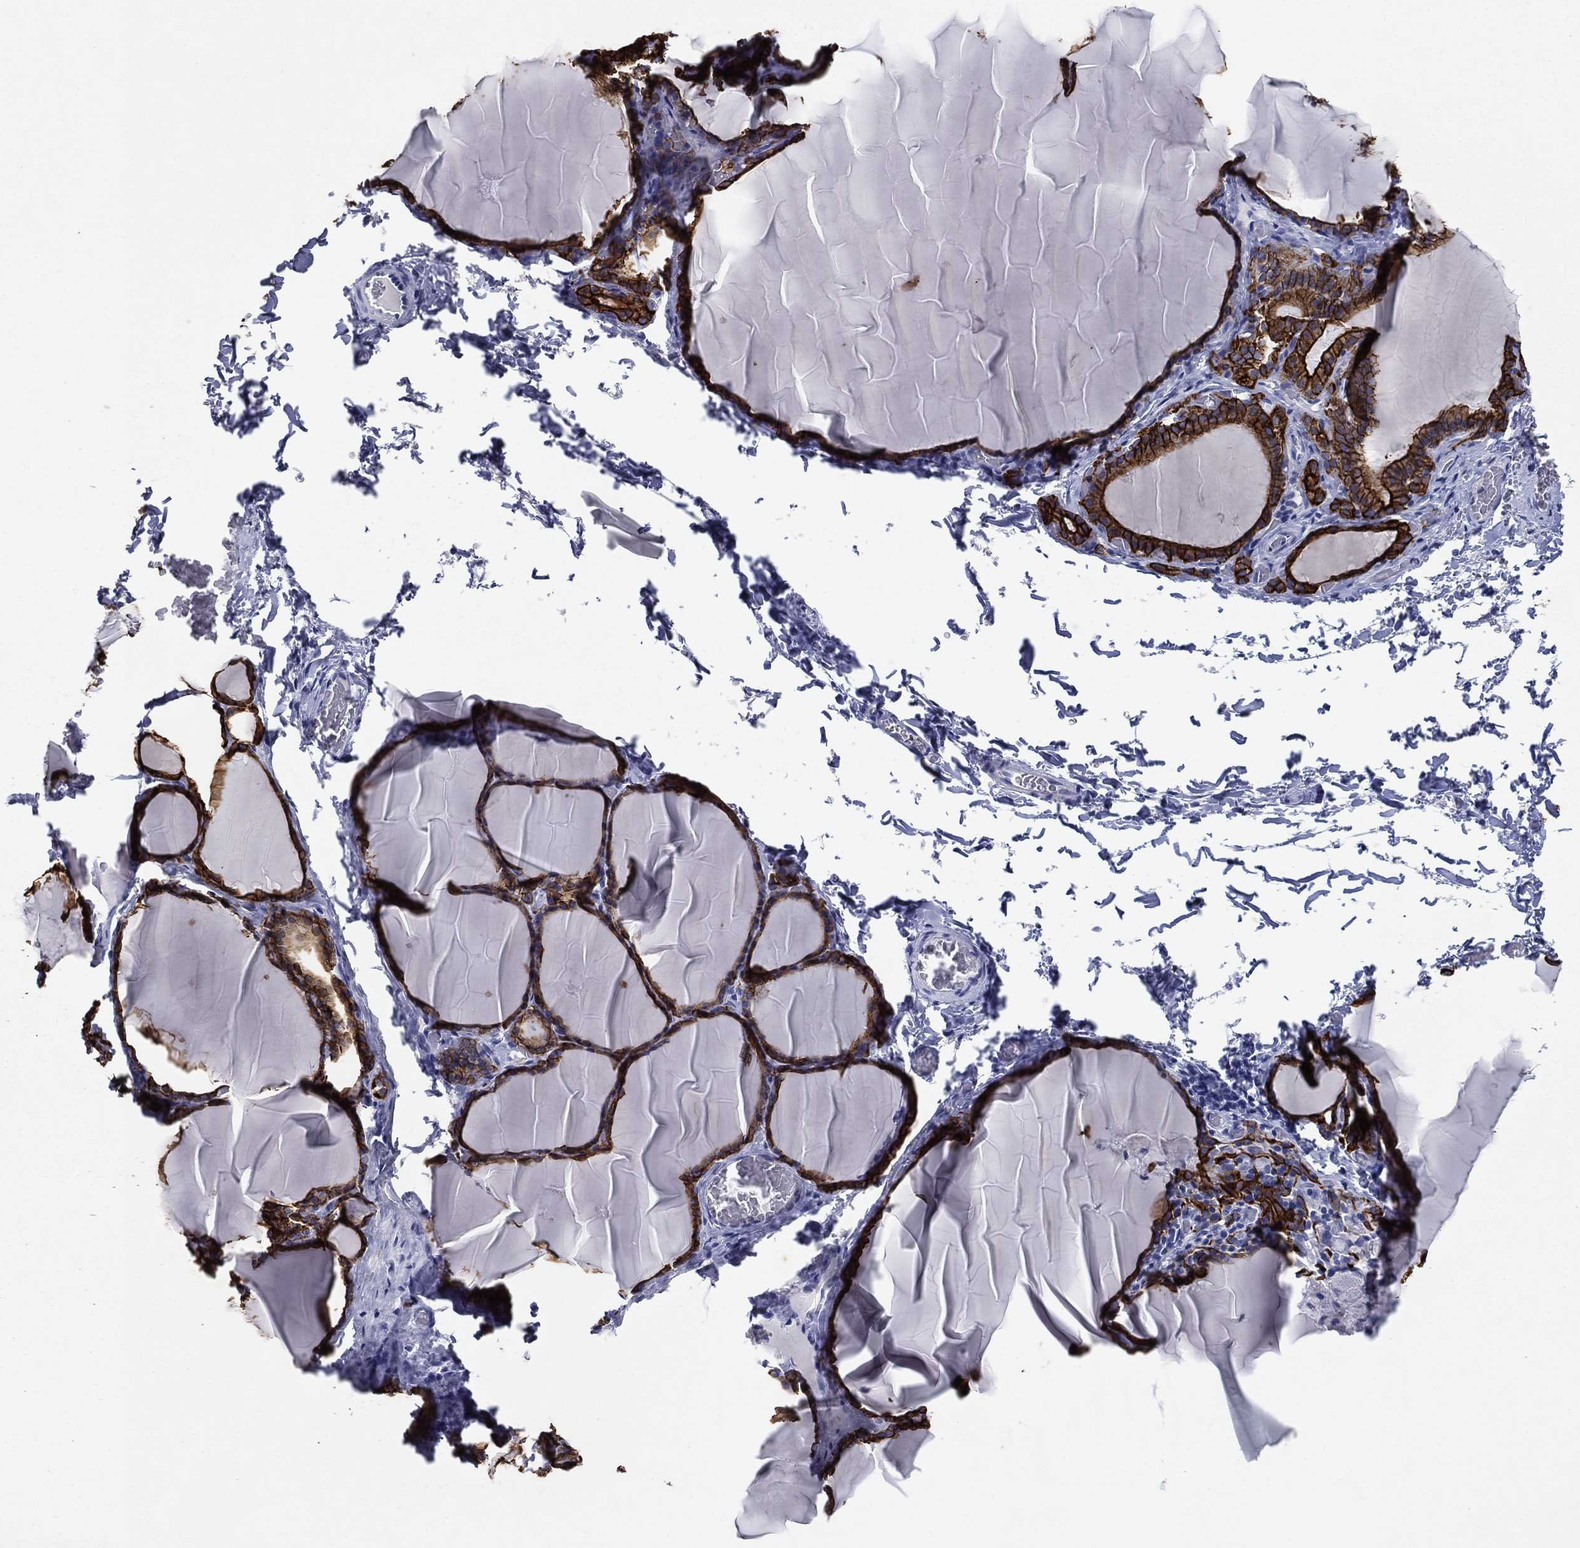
{"staining": {"intensity": "strong", "quantity": ">75%", "location": "cytoplasmic/membranous"}, "tissue": "thyroid gland", "cell_type": "Glandular cells", "image_type": "normal", "snomed": [{"axis": "morphology", "description": "Normal tissue, NOS"}, {"axis": "morphology", "description": "Hyperplasia, NOS"}, {"axis": "topography", "description": "Thyroid gland"}], "caption": "Strong cytoplasmic/membranous staining is seen in about >75% of glandular cells in benign thyroid gland.", "gene": "KRT7", "patient": {"sex": "female", "age": 27}}